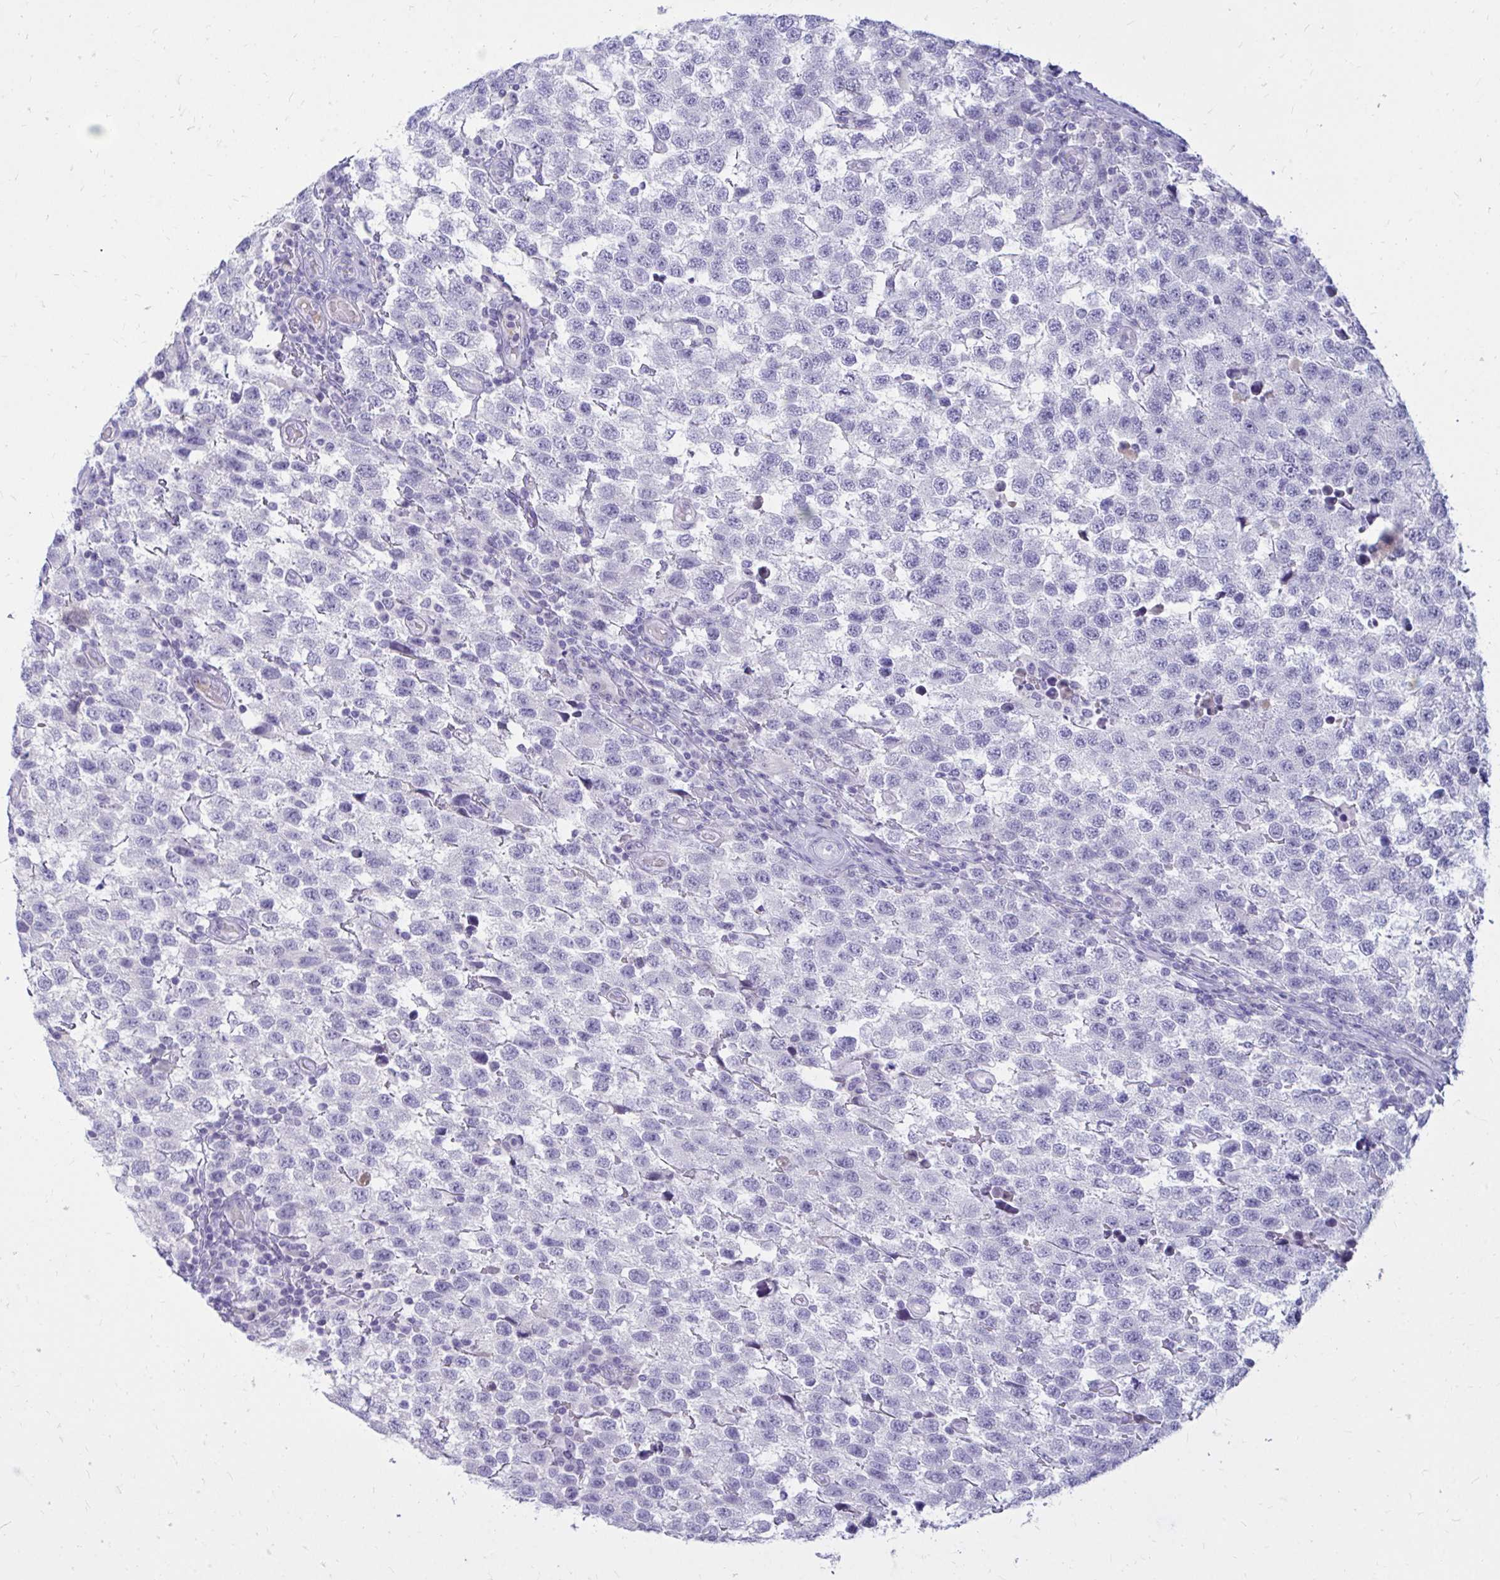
{"staining": {"intensity": "negative", "quantity": "none", "location": "none"}, "tissue": "testis cancer", "cell_type": "Tumor cells", "image_type": "cancer", "snomed": [{"axis": "morphology", "description": "Seminoma, NOS"}, {"axis": "topography", "description": "Testis"}], "caption": "High magnification brightfield microscopy of testis cancer stained with DAB (3,3'-diaminobenzidine) (brown) and counterstained with hematoxylin (blue): tumor cells show no significant expression. (Brightfield microscopy of DAB immunohistochemistry at high magnification).", "gene": "NANOGNB", "patient": {"sex": "male", "age": 34}}